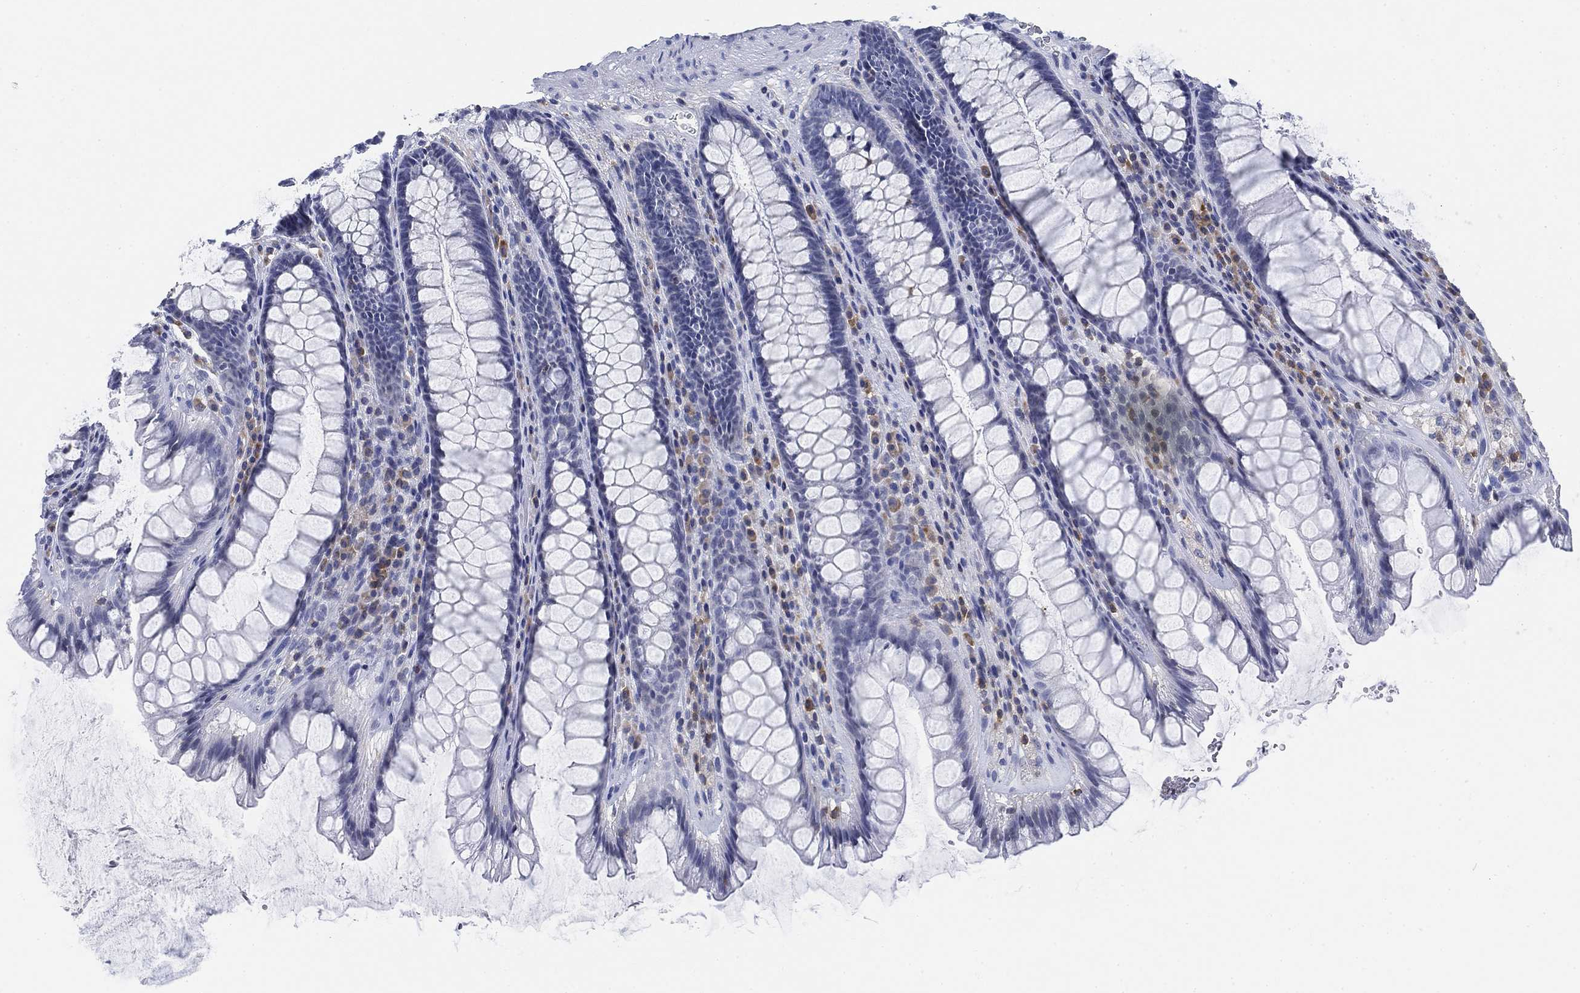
{"staining": {"intensity": "negative", "quantity": "none", "location": "none"}, "tissue": "rectum", "cell_type": "Glandular cells", "image_type": "normal", "snomed": [{"axis": "morphology", "description": "Normal tissue, NOS"}, {"axis": "topography", "description": "Rectum"}], "caption": "Immunohistochemical staining of benign rectum exhibits no significant expression in glandular cells. The staining is performed using DAB brown chromogen with nuclei counter-stained in using hematoxylin.", "gene": "FYB1", "patient": {"sex": "male", "age": 72}}